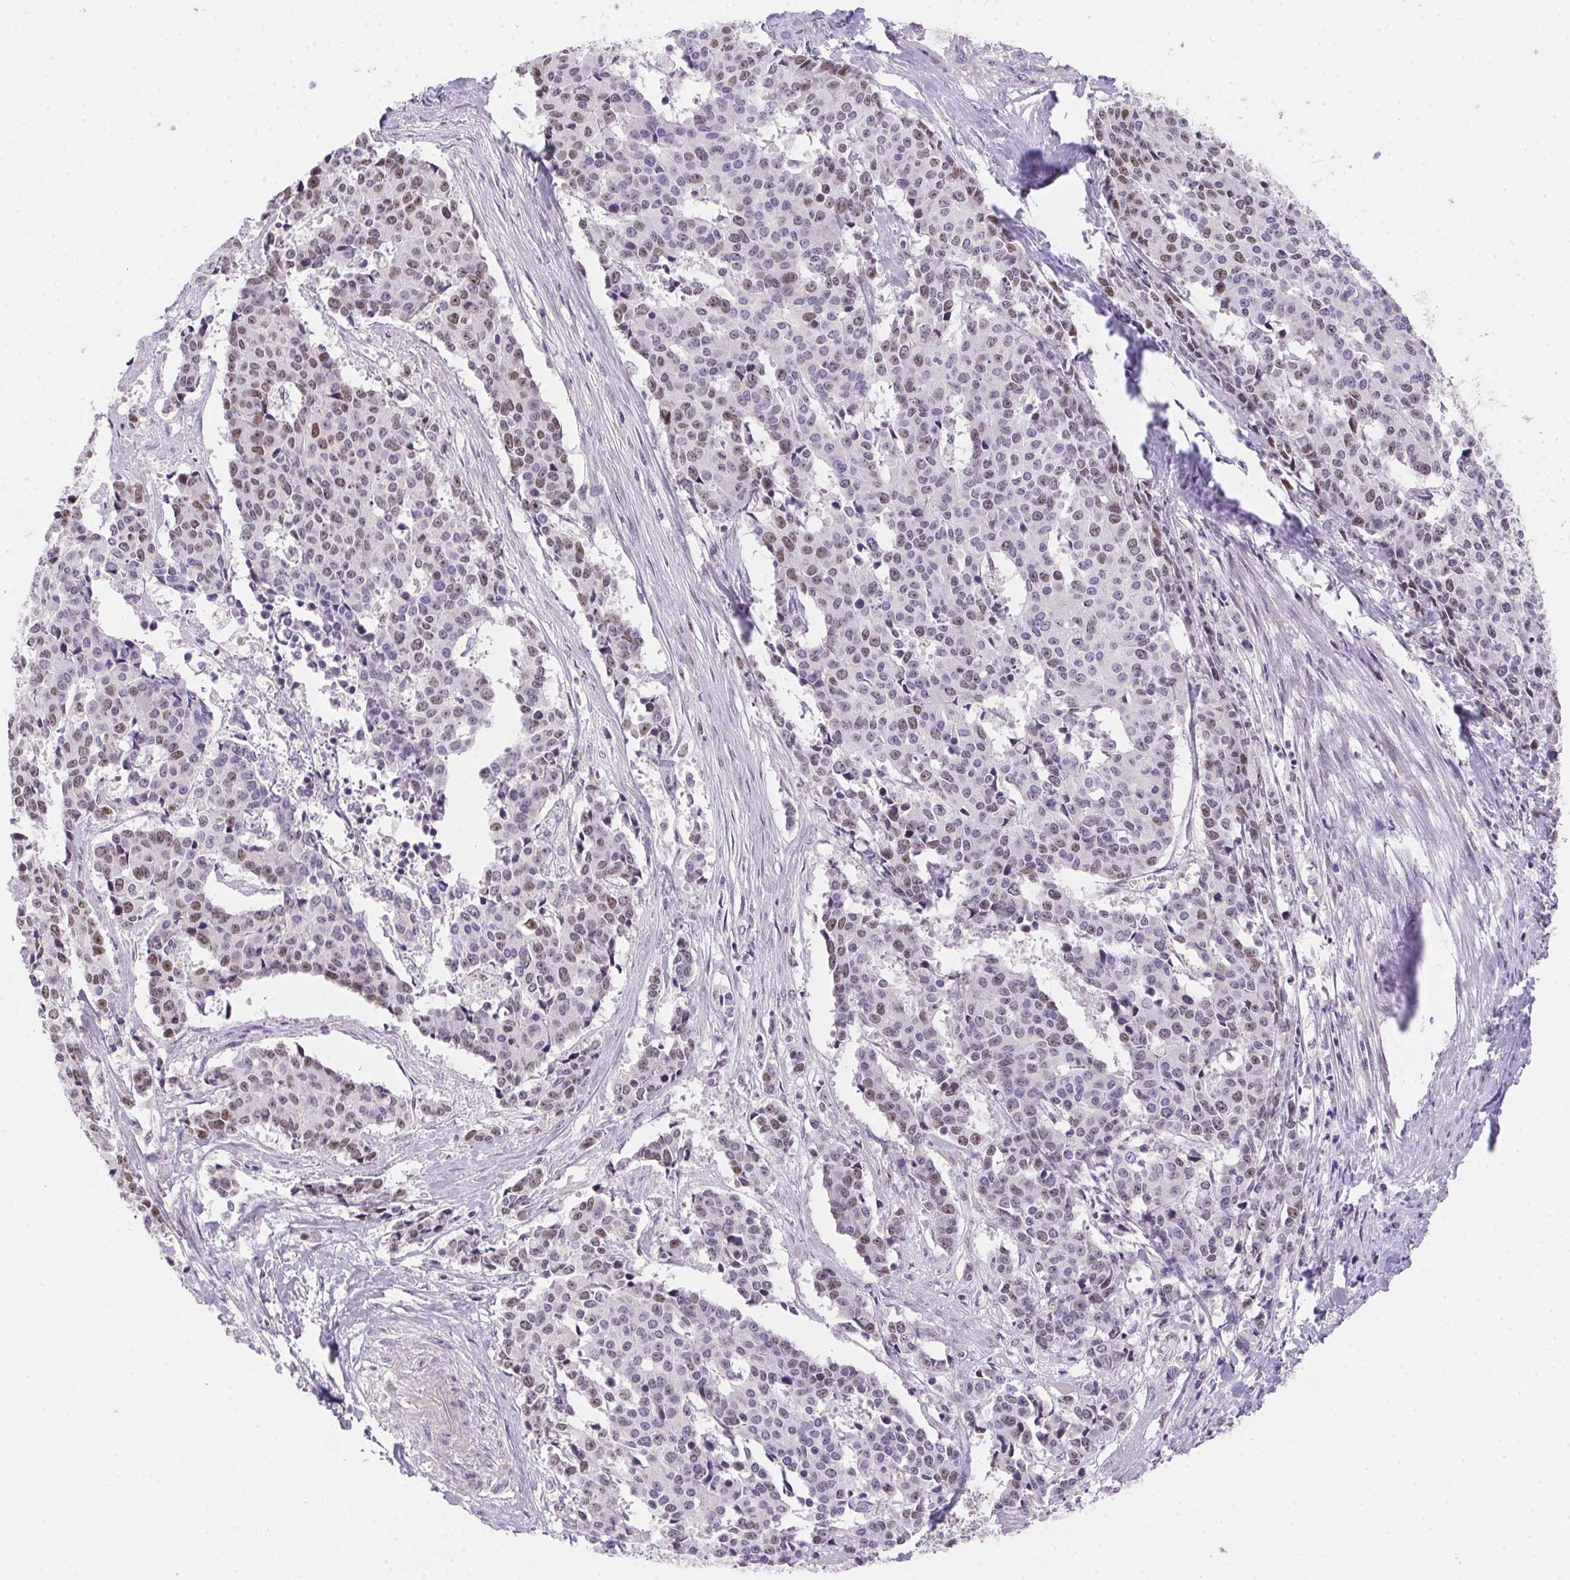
{"staining": {"intensity": "moderate", "quantity": "25%-75%", "location": "nuclear"}, "tissue": "cervical cancer", "cell_type": "Tumor cells", "image_type": "cancer", "snomed": [{"axis": "morphology", "description": "Squamous cell carcinoma, NOS"}, {"axis": "topography", "description": "Cervix"}], "caption": "An image of human cervical cancer stained for a protein reveals moderate nuclear brown staining in tumor cells.", "gene": "HELLS", "patient": {"sex": "female", "age": 28}}